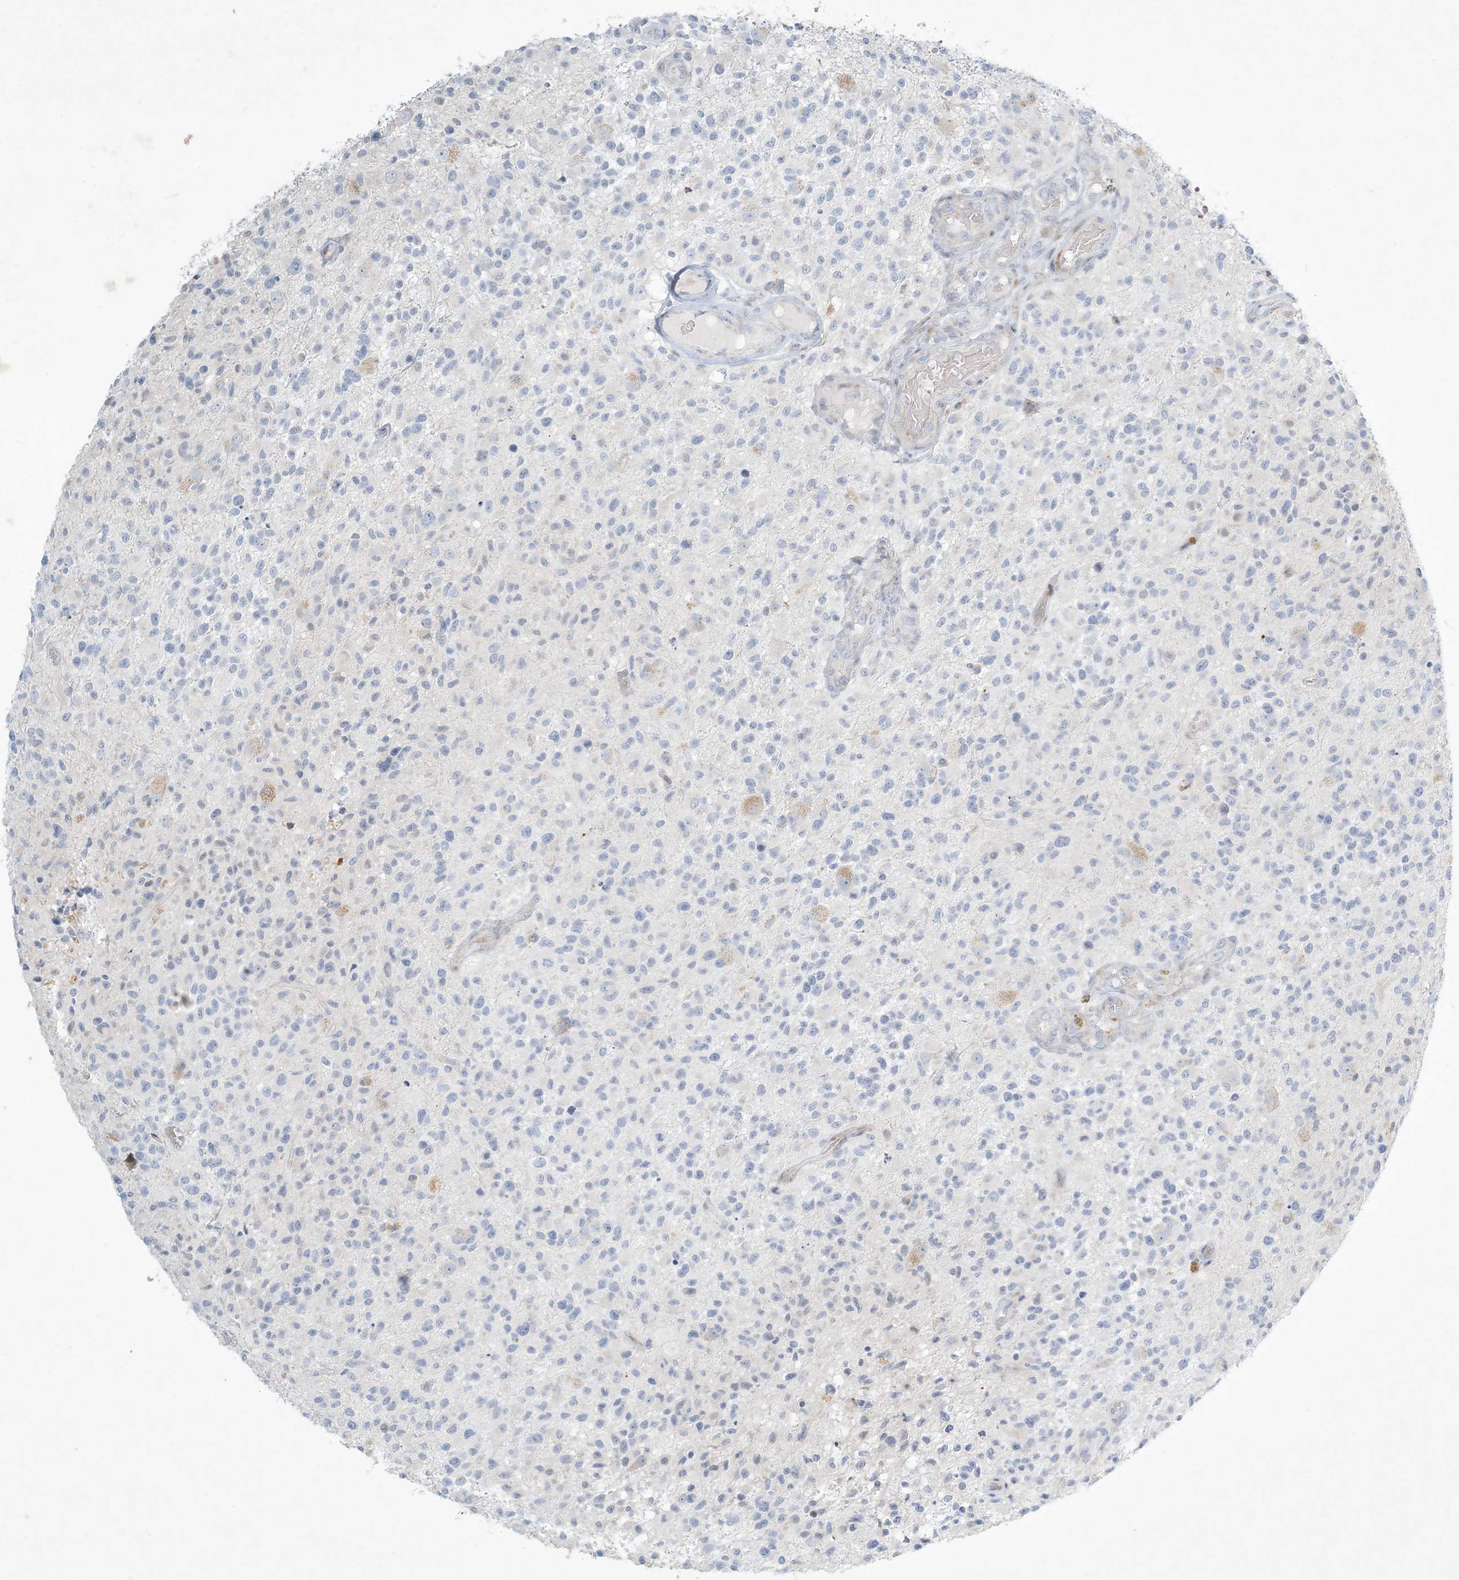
{"staining": {"intensity": "negative", "quantity": "none", "location": "none"}, "tissue": "glioma", "cell_type": "Tumor cells", "image_type": "cancer", "snomed": [{"axis": "morphology", "description": "Glioma, malignant, High grade"}, {"axis": "morphology", "description": "Glioblastoma, NOS"}, {"axis": "topography", "description": "Brain"}], "caption": "Histopathology image shows no protein staining in tumor cells of glioma tissue.", "gene": "ZNF385D", "patient": {"sex": "male", "age": 60}}